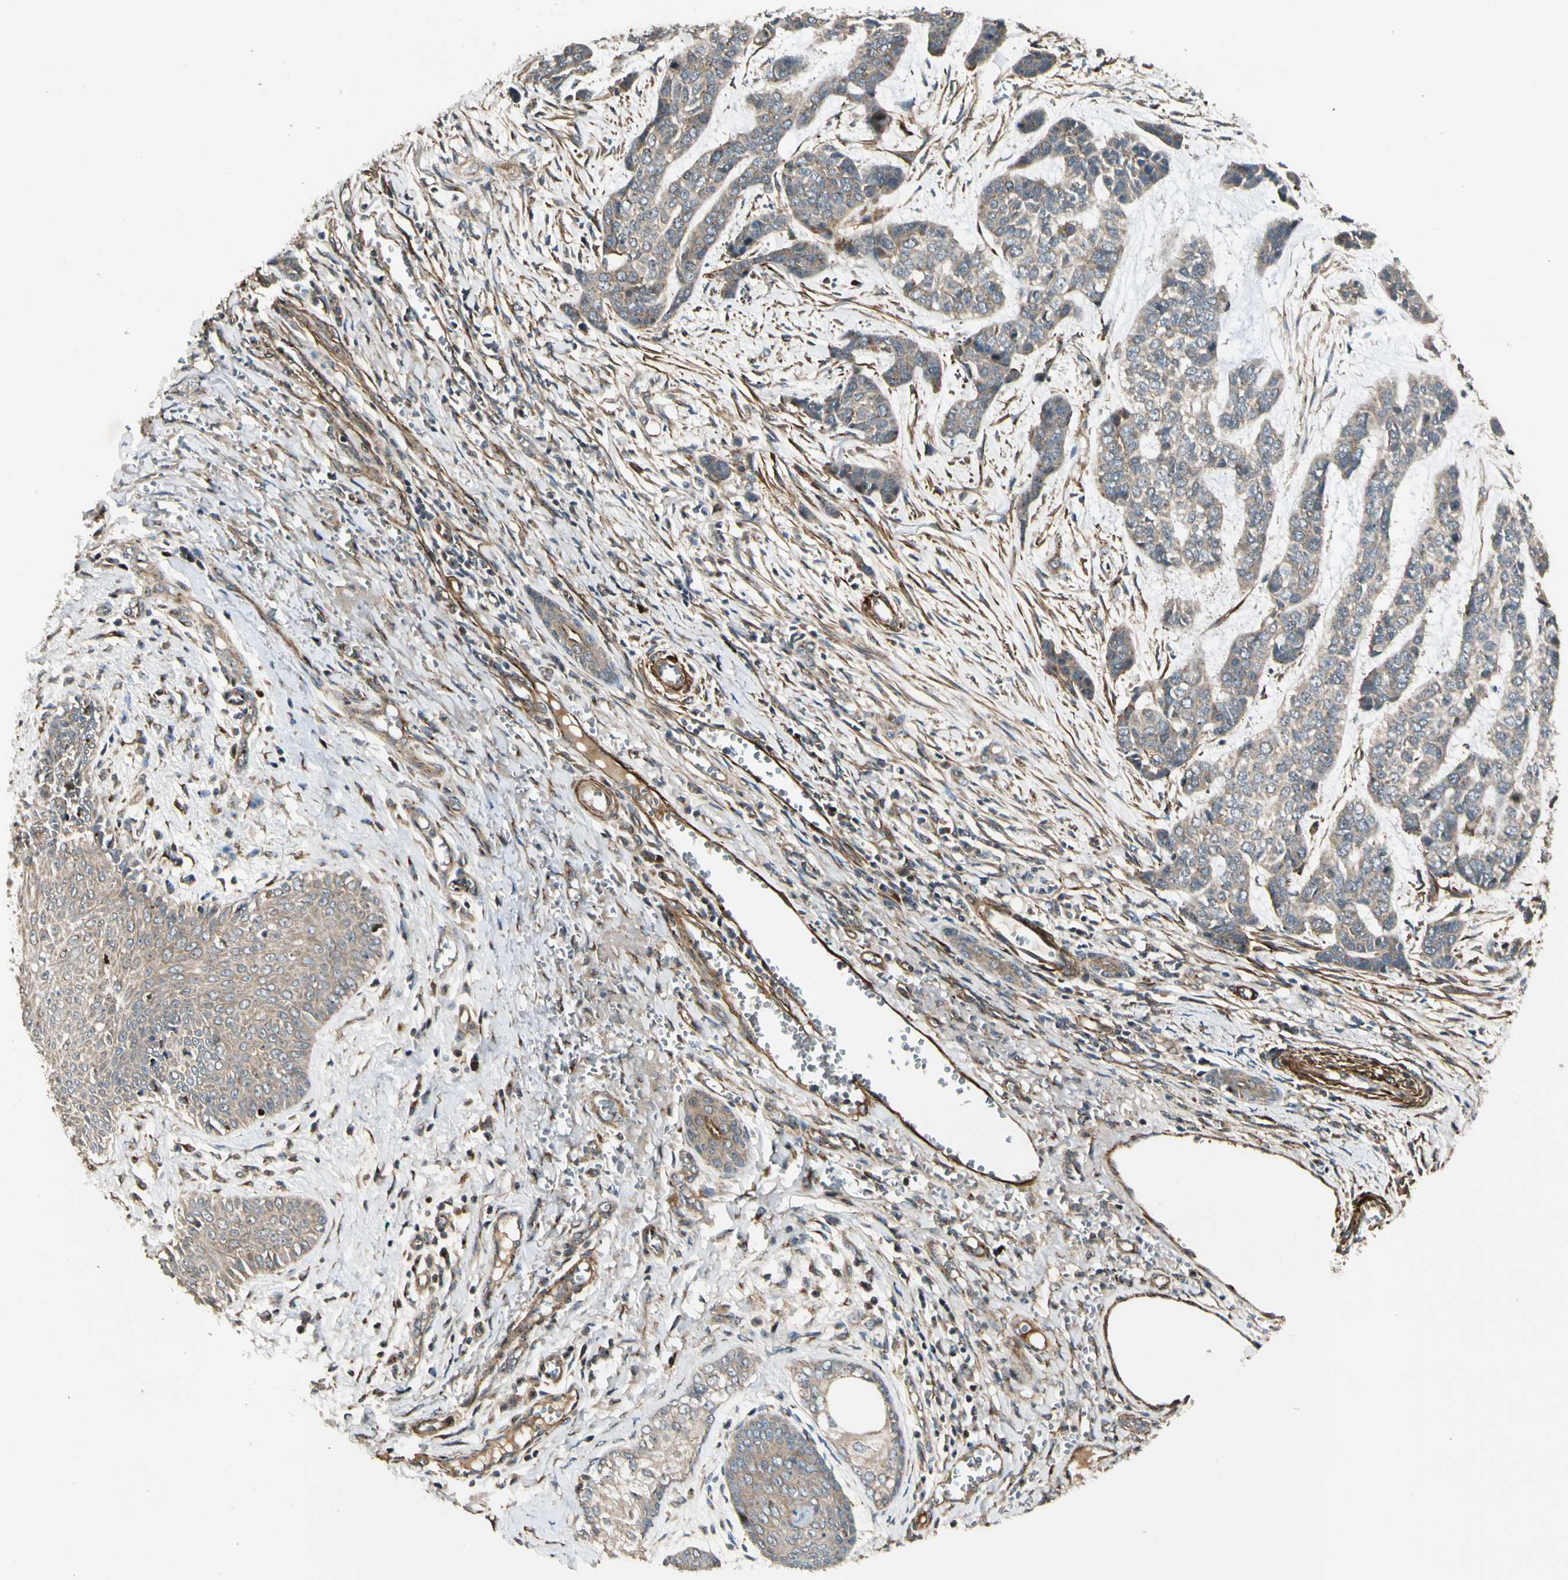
{"staining": {"intensity": "weak", "quantity": ">75%", "location": "cytoplasmic/membranous"}, "tissue": "skin cancer", "cell_type": "Tumor cells", "image_type": "cancer", "snomed": [{"axis": "morphology", "description": "Basal cell carcinoma"}, {"axis": "topography", "description": "Skin"}], "caption": "Skin cancer (basal cell carcinoma) stained for a protein (brown) reveals weak cytoplasmic/membranous positive staining in about >75% of tumor cells.", "gene": "GCK", "patient": {"sex": "female", "age": 64}}